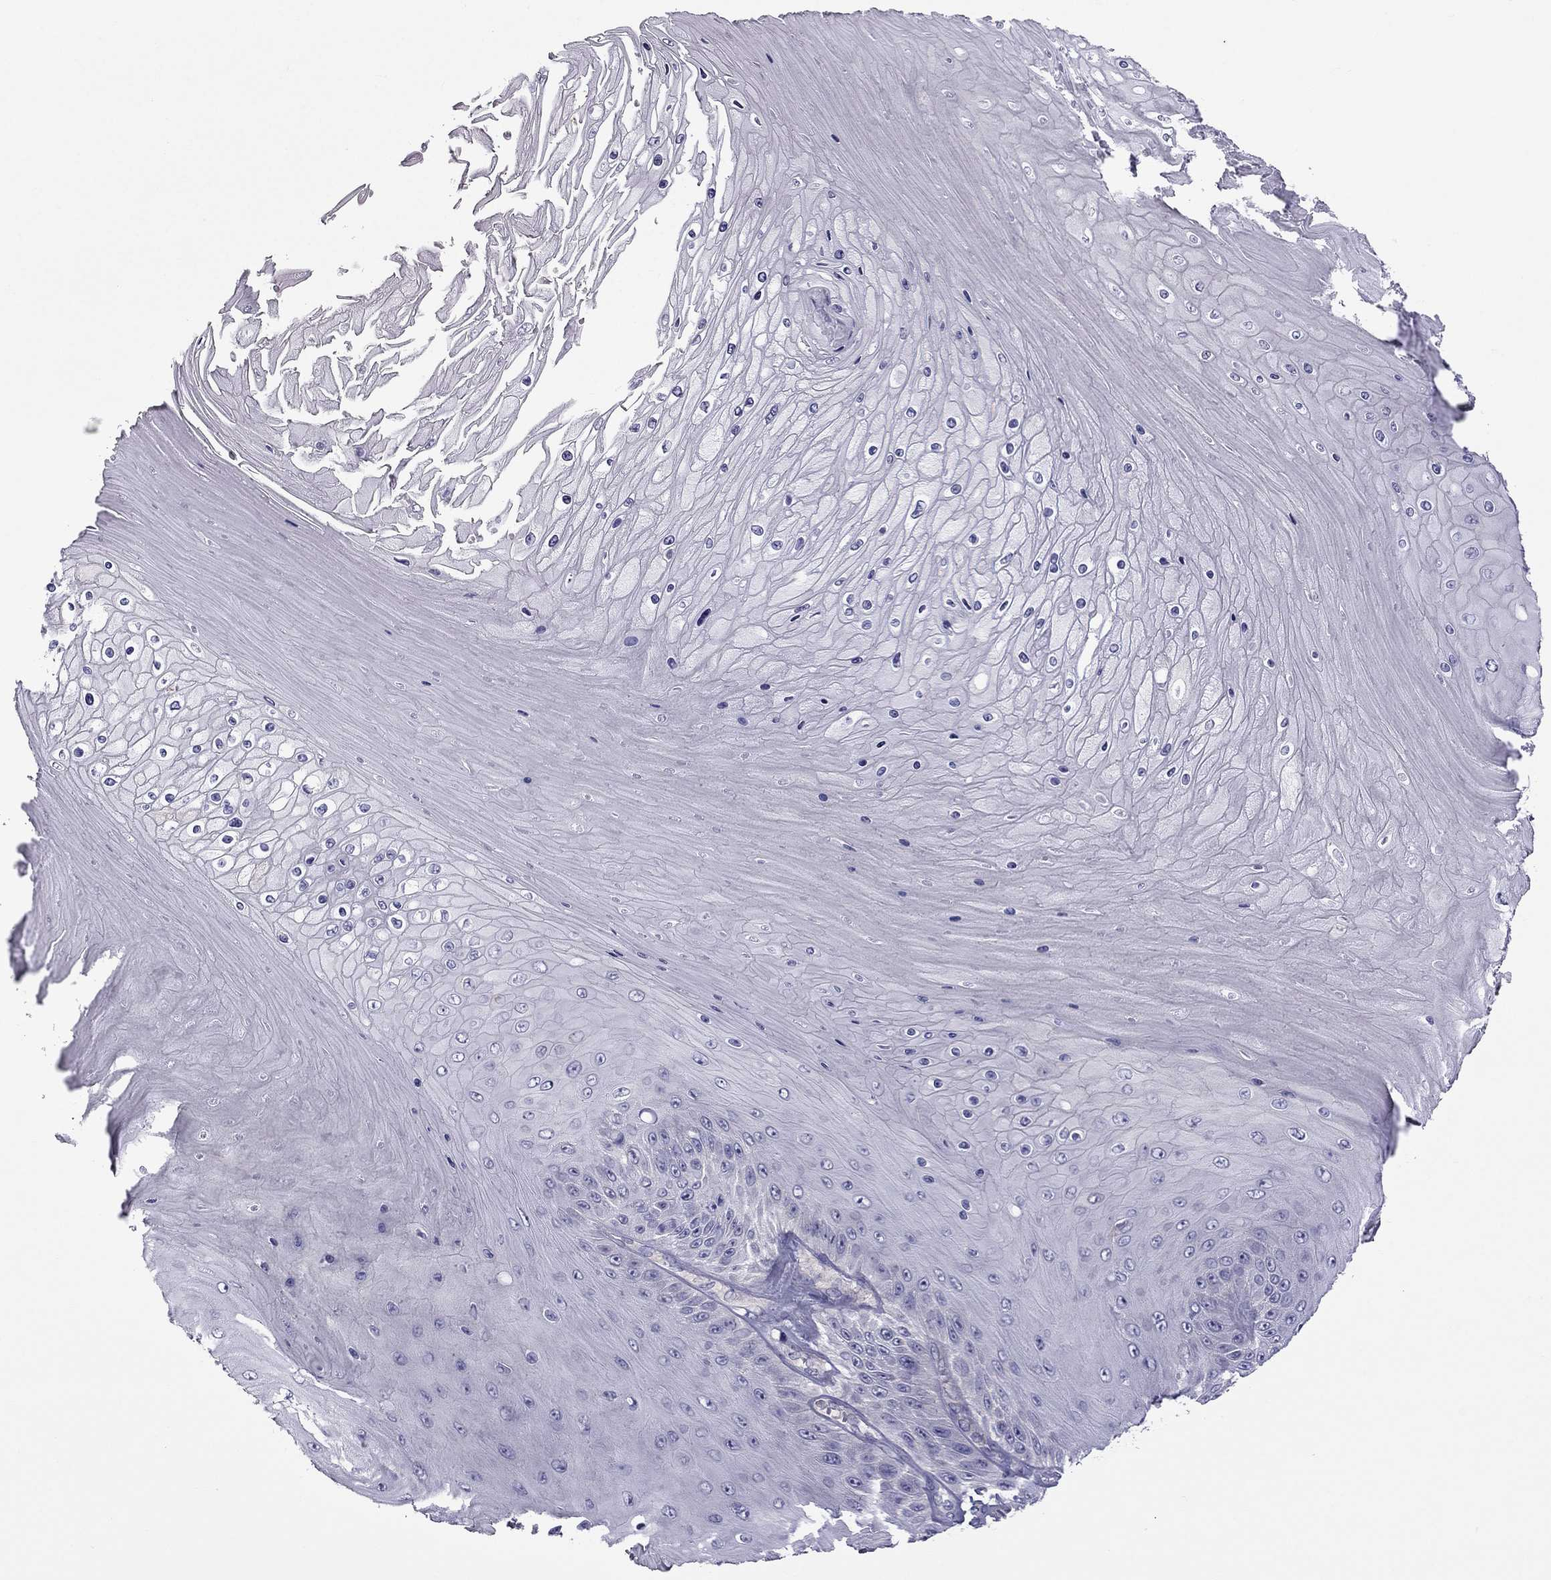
{"staining": {"intensity": "negative", "quantity": "none", "location": "none"}, "tissue": "skin cancer", "cell_type": "Tumor cells", "image_type": "cancer", "snomed": [{"axis": "morphology", "description": "Squamous cell carcinoma, NOS"}, {"axis": "topography", "description": "Skin"}], "caption": "Immunohistochemical staining of squamous cell carcinoma (skin) shows no significant expression in tumor cells.", "gene": "STOML3", "patient": {"sex": "male", "age": 62}}